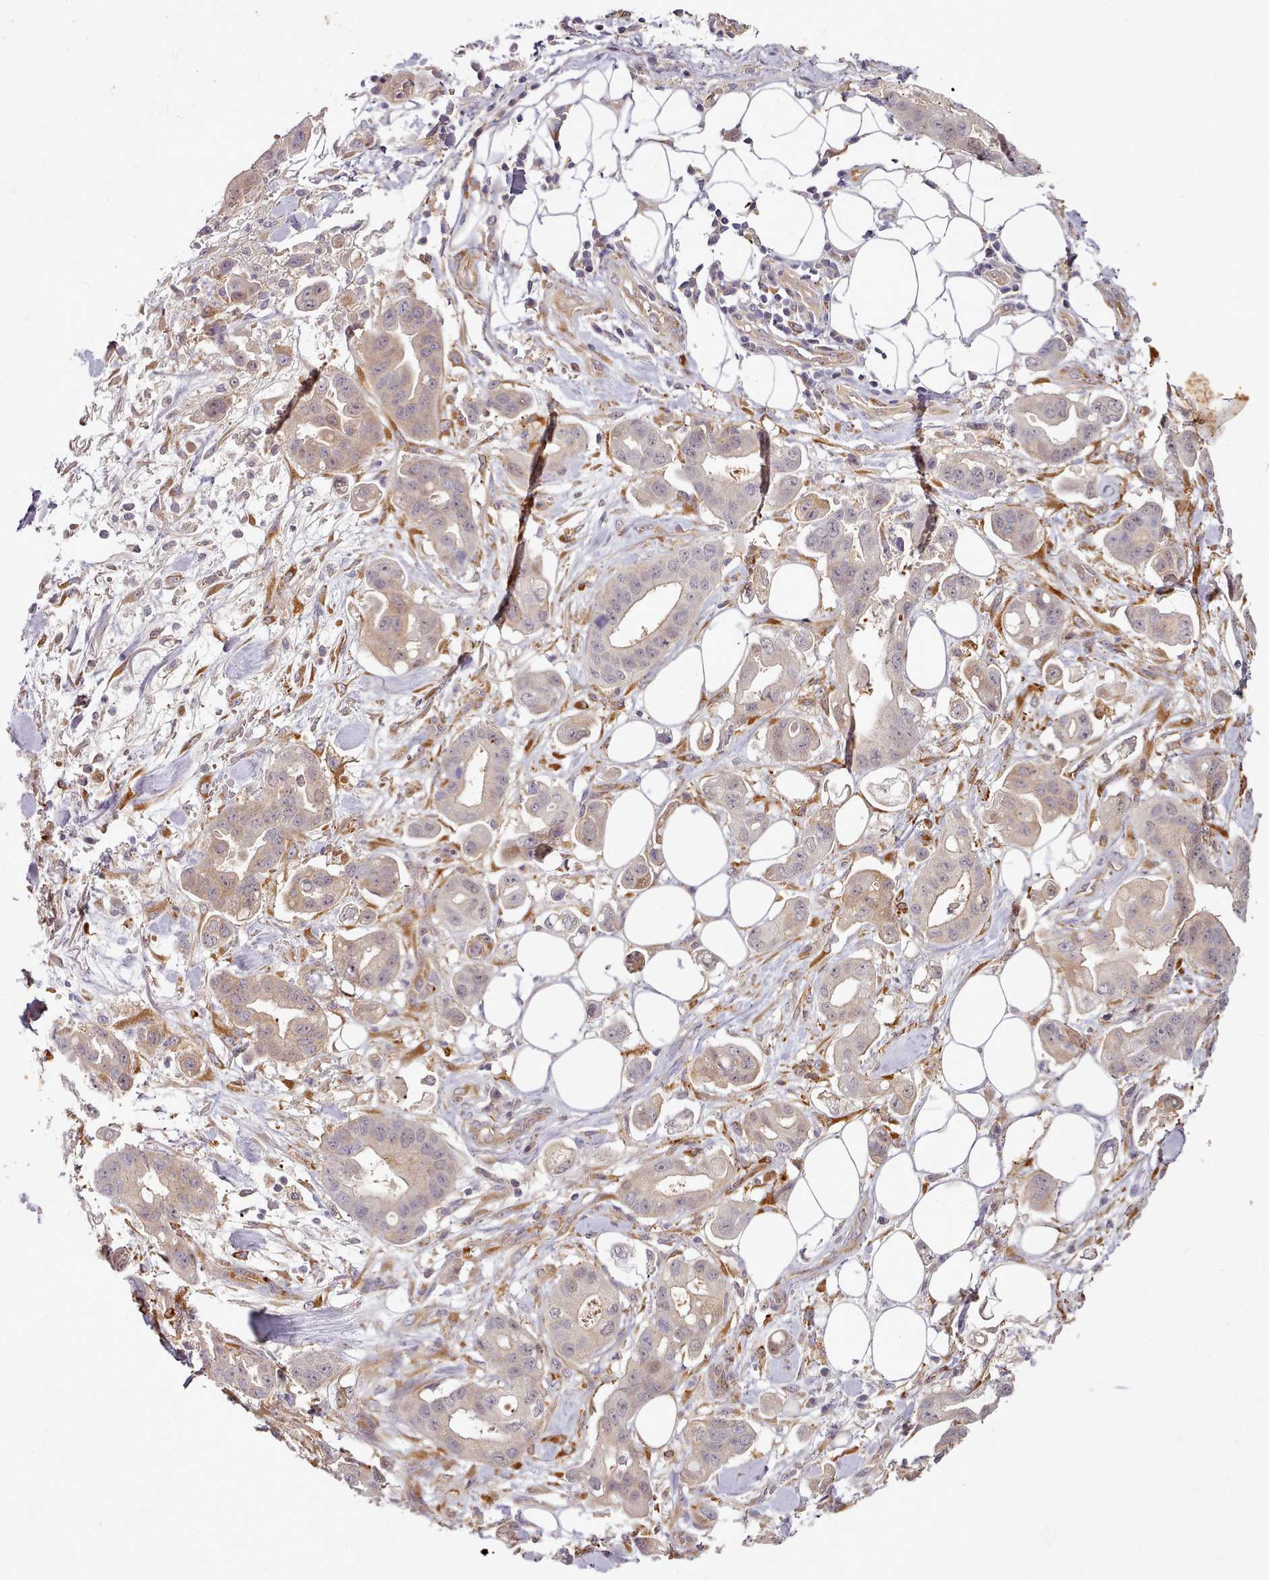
{"staining": {"intensity": "weak", "quantity": "25%-75%", "location": "cytoplasmic/membranous"}, "tissue": "stomach cancer", "cell_type": "Tumor cells", "image_type": "cancer", "snomed": [{"axis": "morphology", "description": "Adenocarcinoma, NOS"}, {"axis": "topography", "description": "Stomach"}], "caption": "Approximately 25%-75% of tumor cells in human stomach cancer display weak cytoplasmic/membranous protein positivity as visualized by brown immunohistochemical staining.", "gene": "C1QTNF5", "patient": {"sex": "male", "age": 62}}